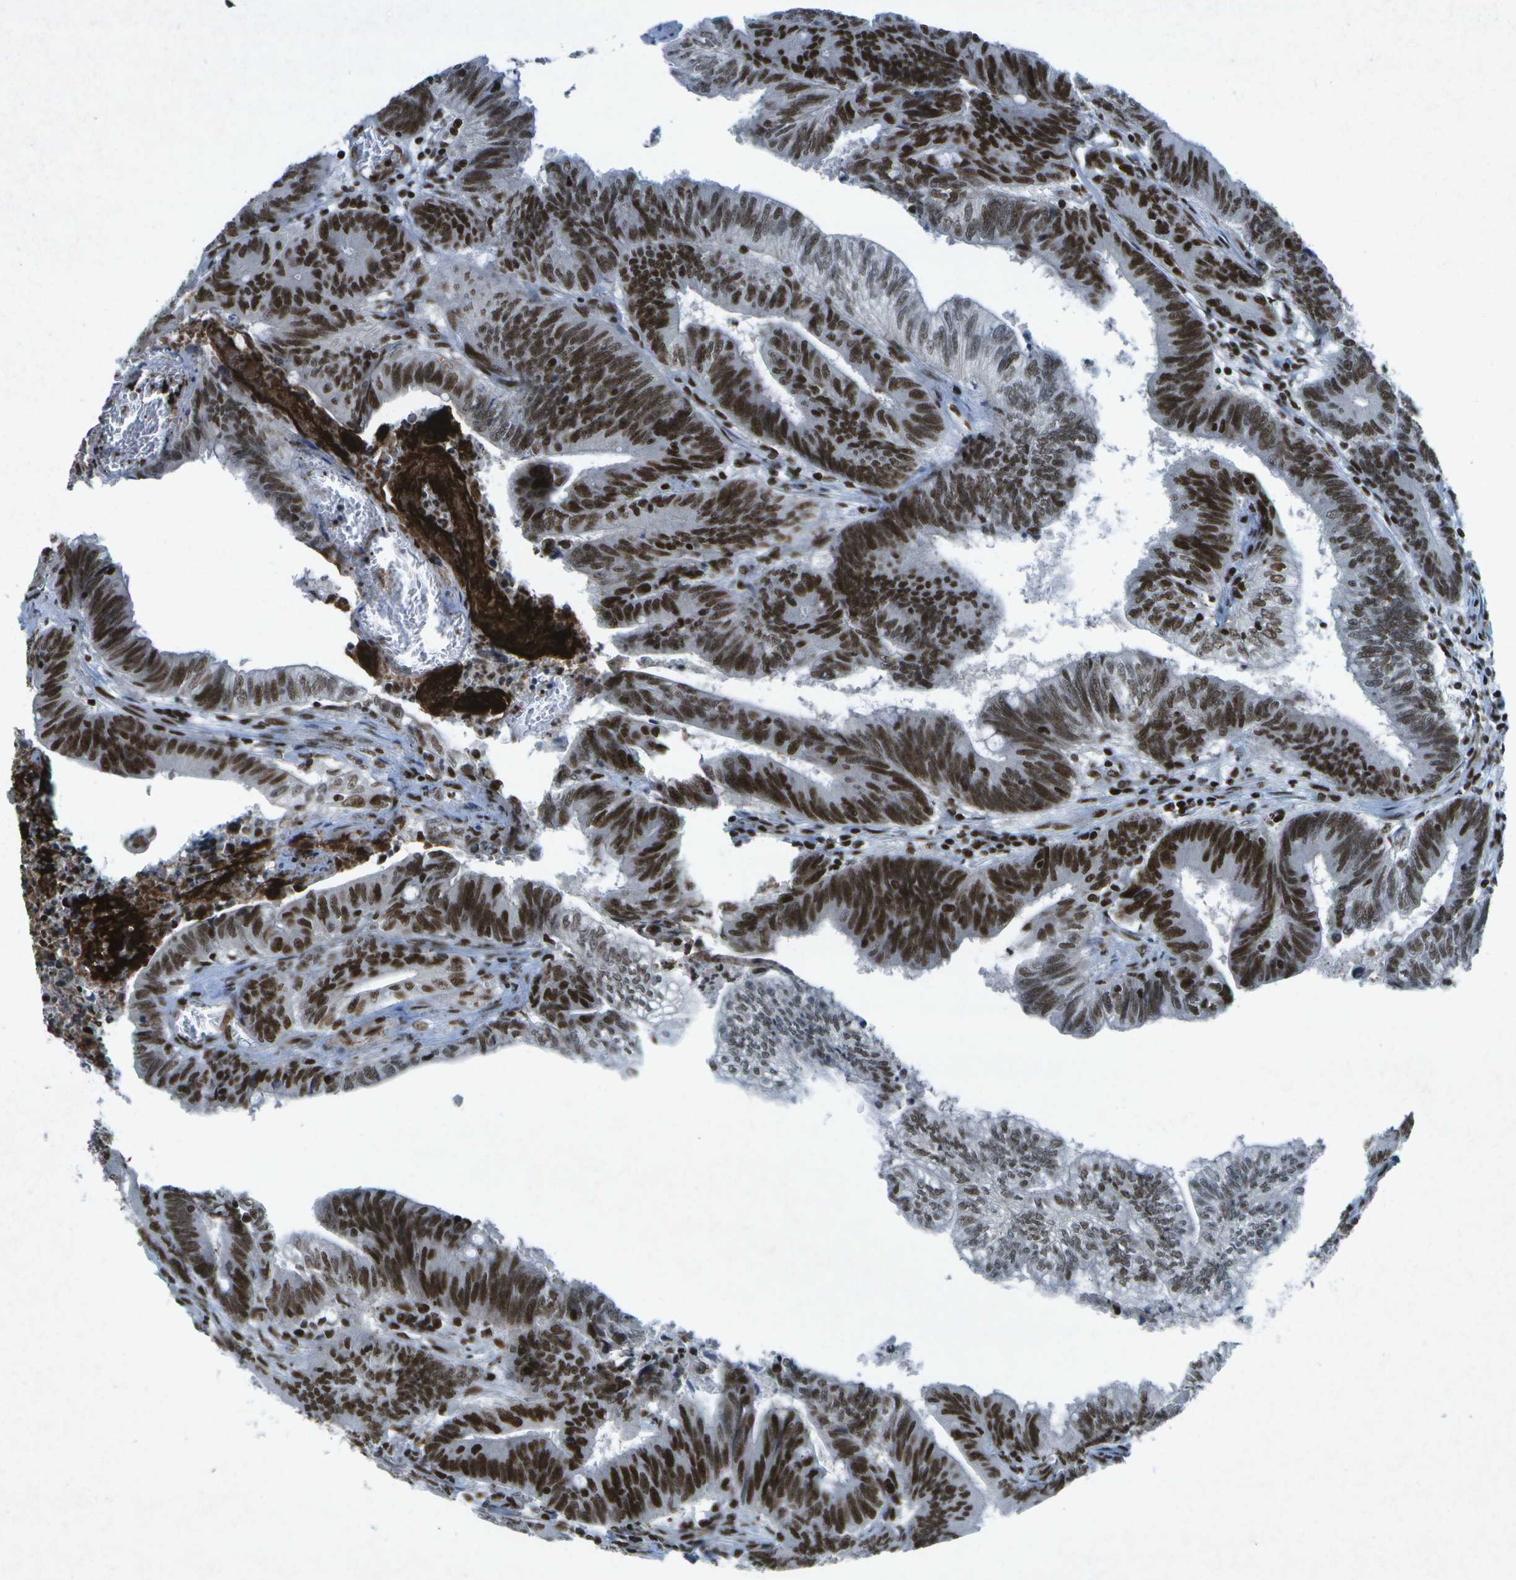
{"staining": {"intensity": "strong", "quantity": ">75%", "location": "nuclear"}, "tissue": "colorectal cancer", "cell_type": "Tumor cells", "image_type": "cancer", "snomed": [{"axis": "morphology", "description": "Adenocarcinoma, NOS"}, {"axis": "topography", "description": "Colon"}], "caption": "This photomicrograph exhibits IHC staining of human colorectal cancer, with high strong nuclear positivity in about >75% of tumor cells.", "gene": "MTA2", "patient": {"sex": "male", "age": 45}}